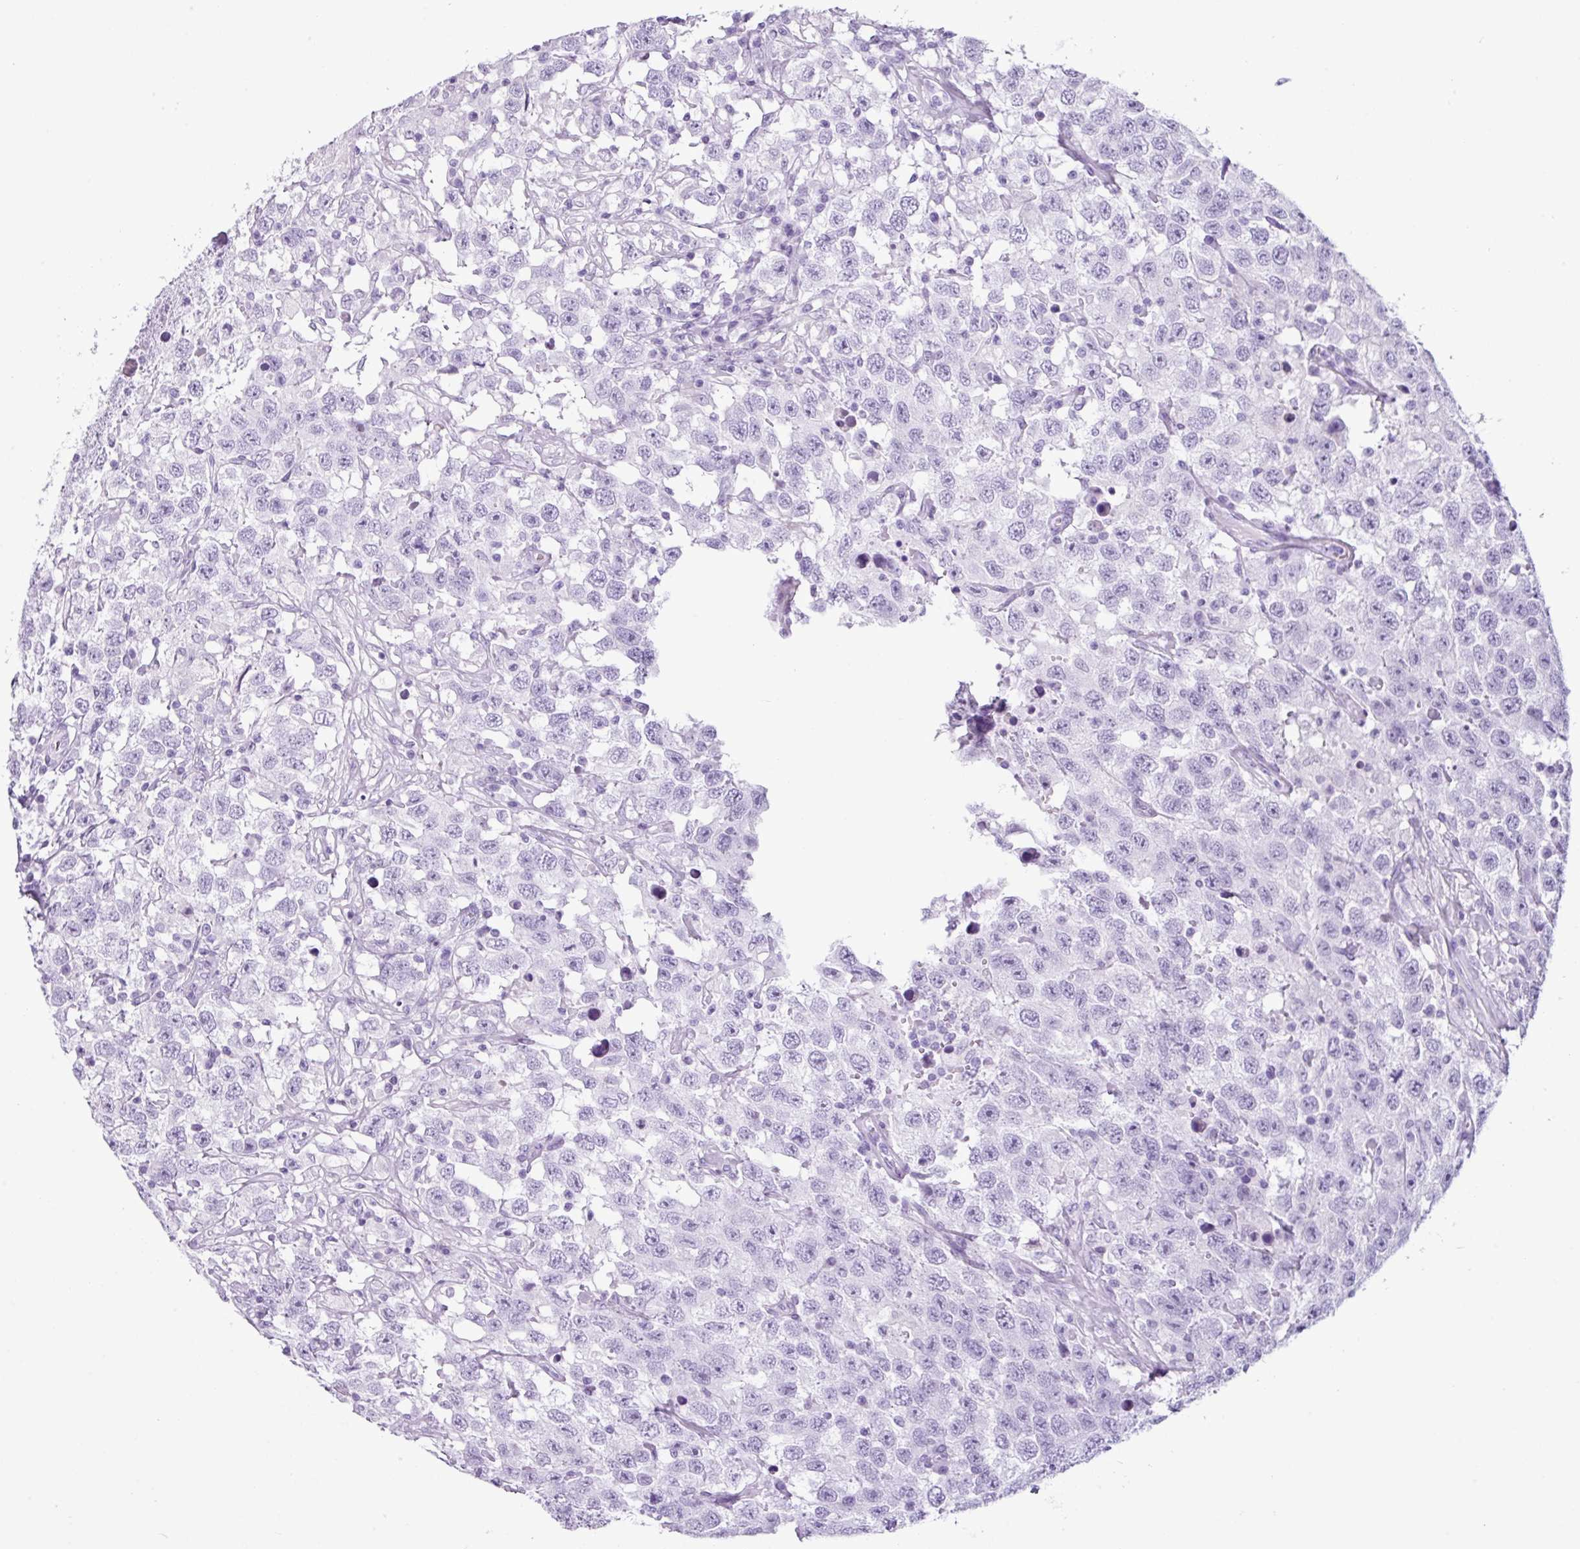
{"staining": {"intensity": "negative", "quantity": "none", "location": "none"}, "tissue": "testis cancer", "cell_type": "Tumor cells", "image_type": "cancer", "snomed": [{"axis": "morphology", "description": "Seminoma, NOS"}, {"axis": "topography", "description": "Testis"}], "caption": "An image of human testis cancer (seminoma) is negative for staining in tumor cells. Brightfield microscopy of immunohistochemistry stained with DAB (3,3'-diaminobenzidine) (brown) and hematoxylin (blue), captured at high magnification.", "gene": "SCT", "patient": {"sex": "male", "age": 41}}